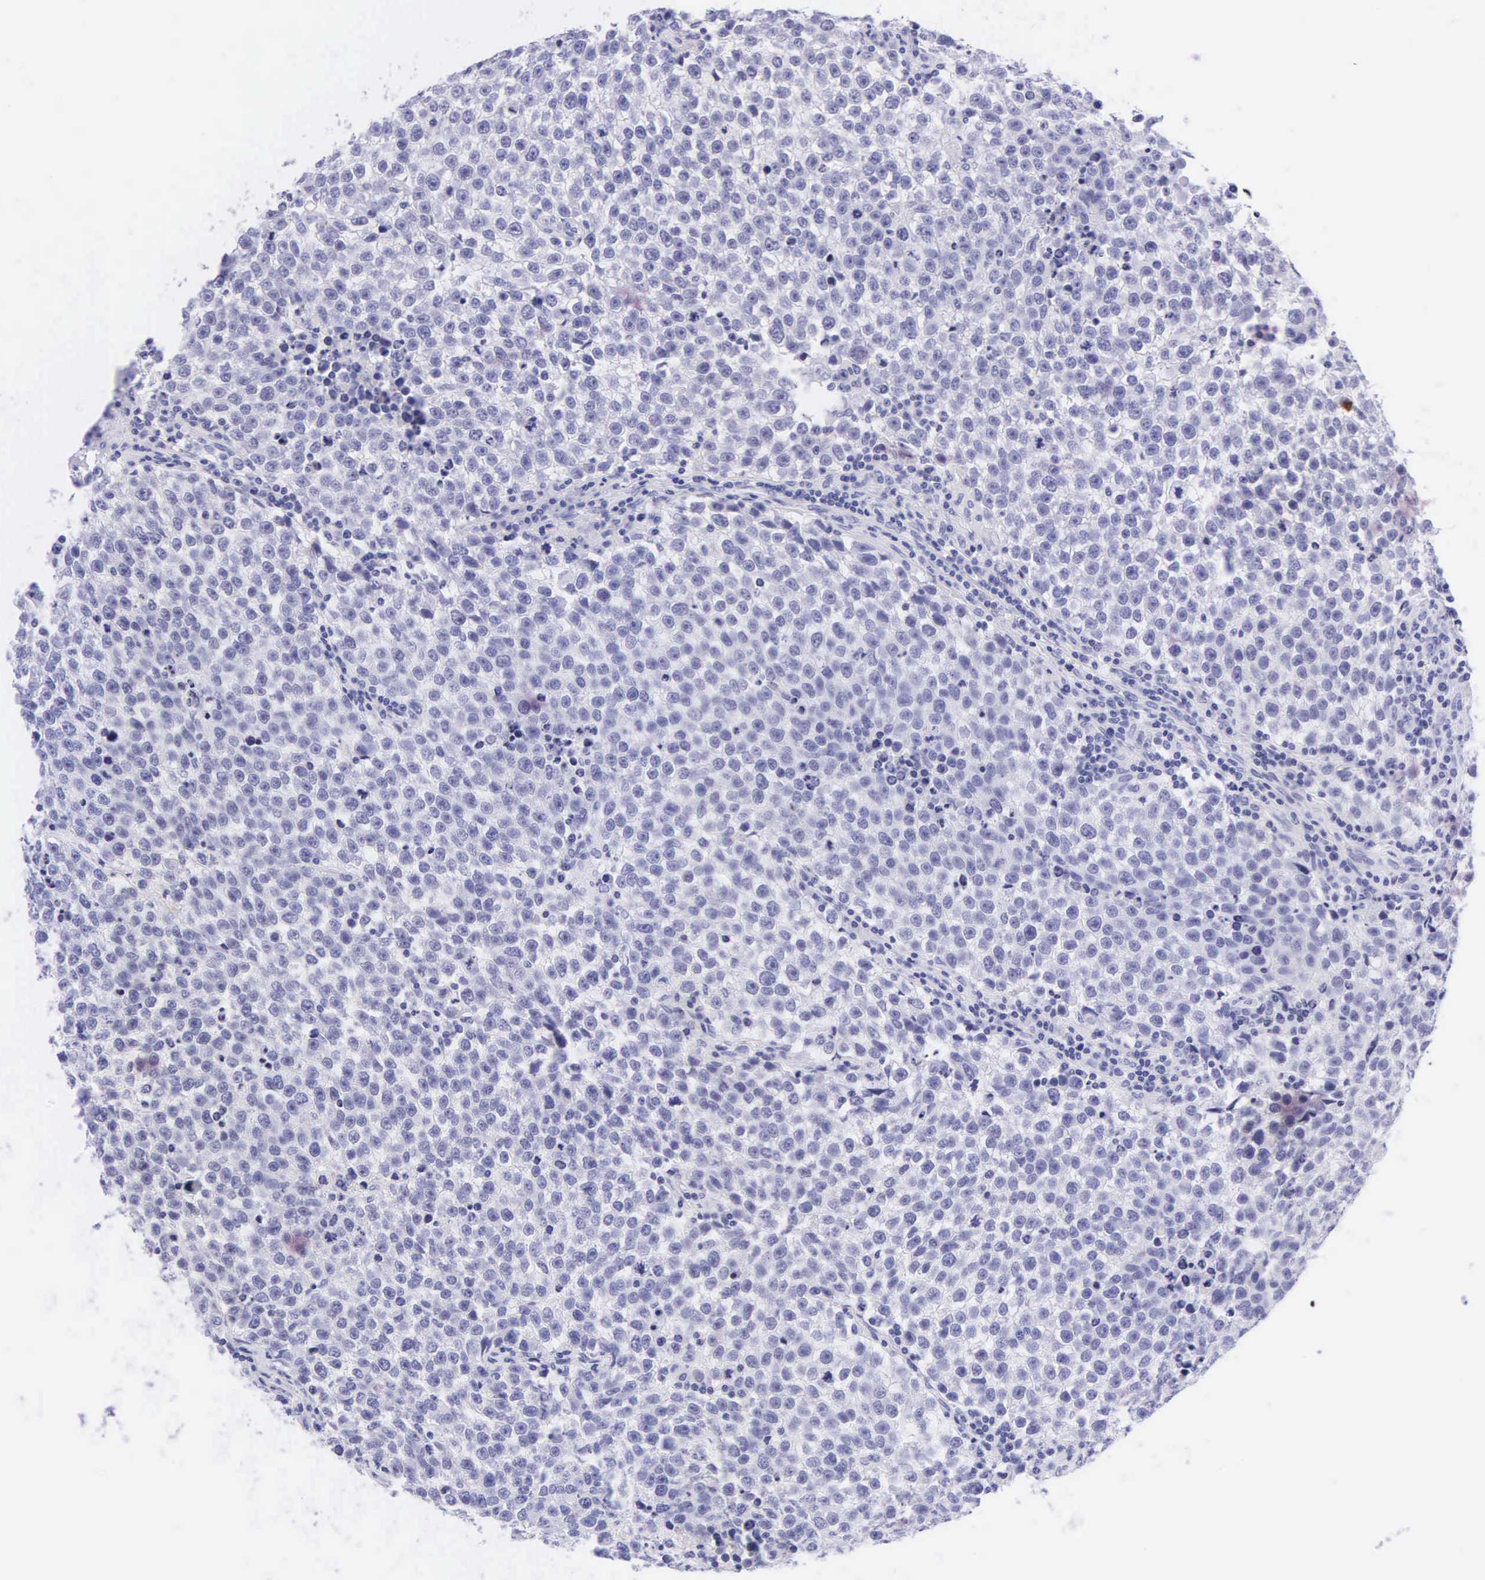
{"staining": {"intensity": "negative", "quantity": "none", "location": "none"}, "tissue": "testis cancer", "cell_type": "Tumor cells", "image_type": "cancer", "snomed": [{"axis": "morphology", "description": "Seminoma, NOS"}, {"axis": "topography", "description": "Testis"}], "caption": "Protein analysis of testis cancer demonstrates no significant positivity in tumor cells.", "gene": "KRT20", "patient": {"sex": "male", "age": 36}}